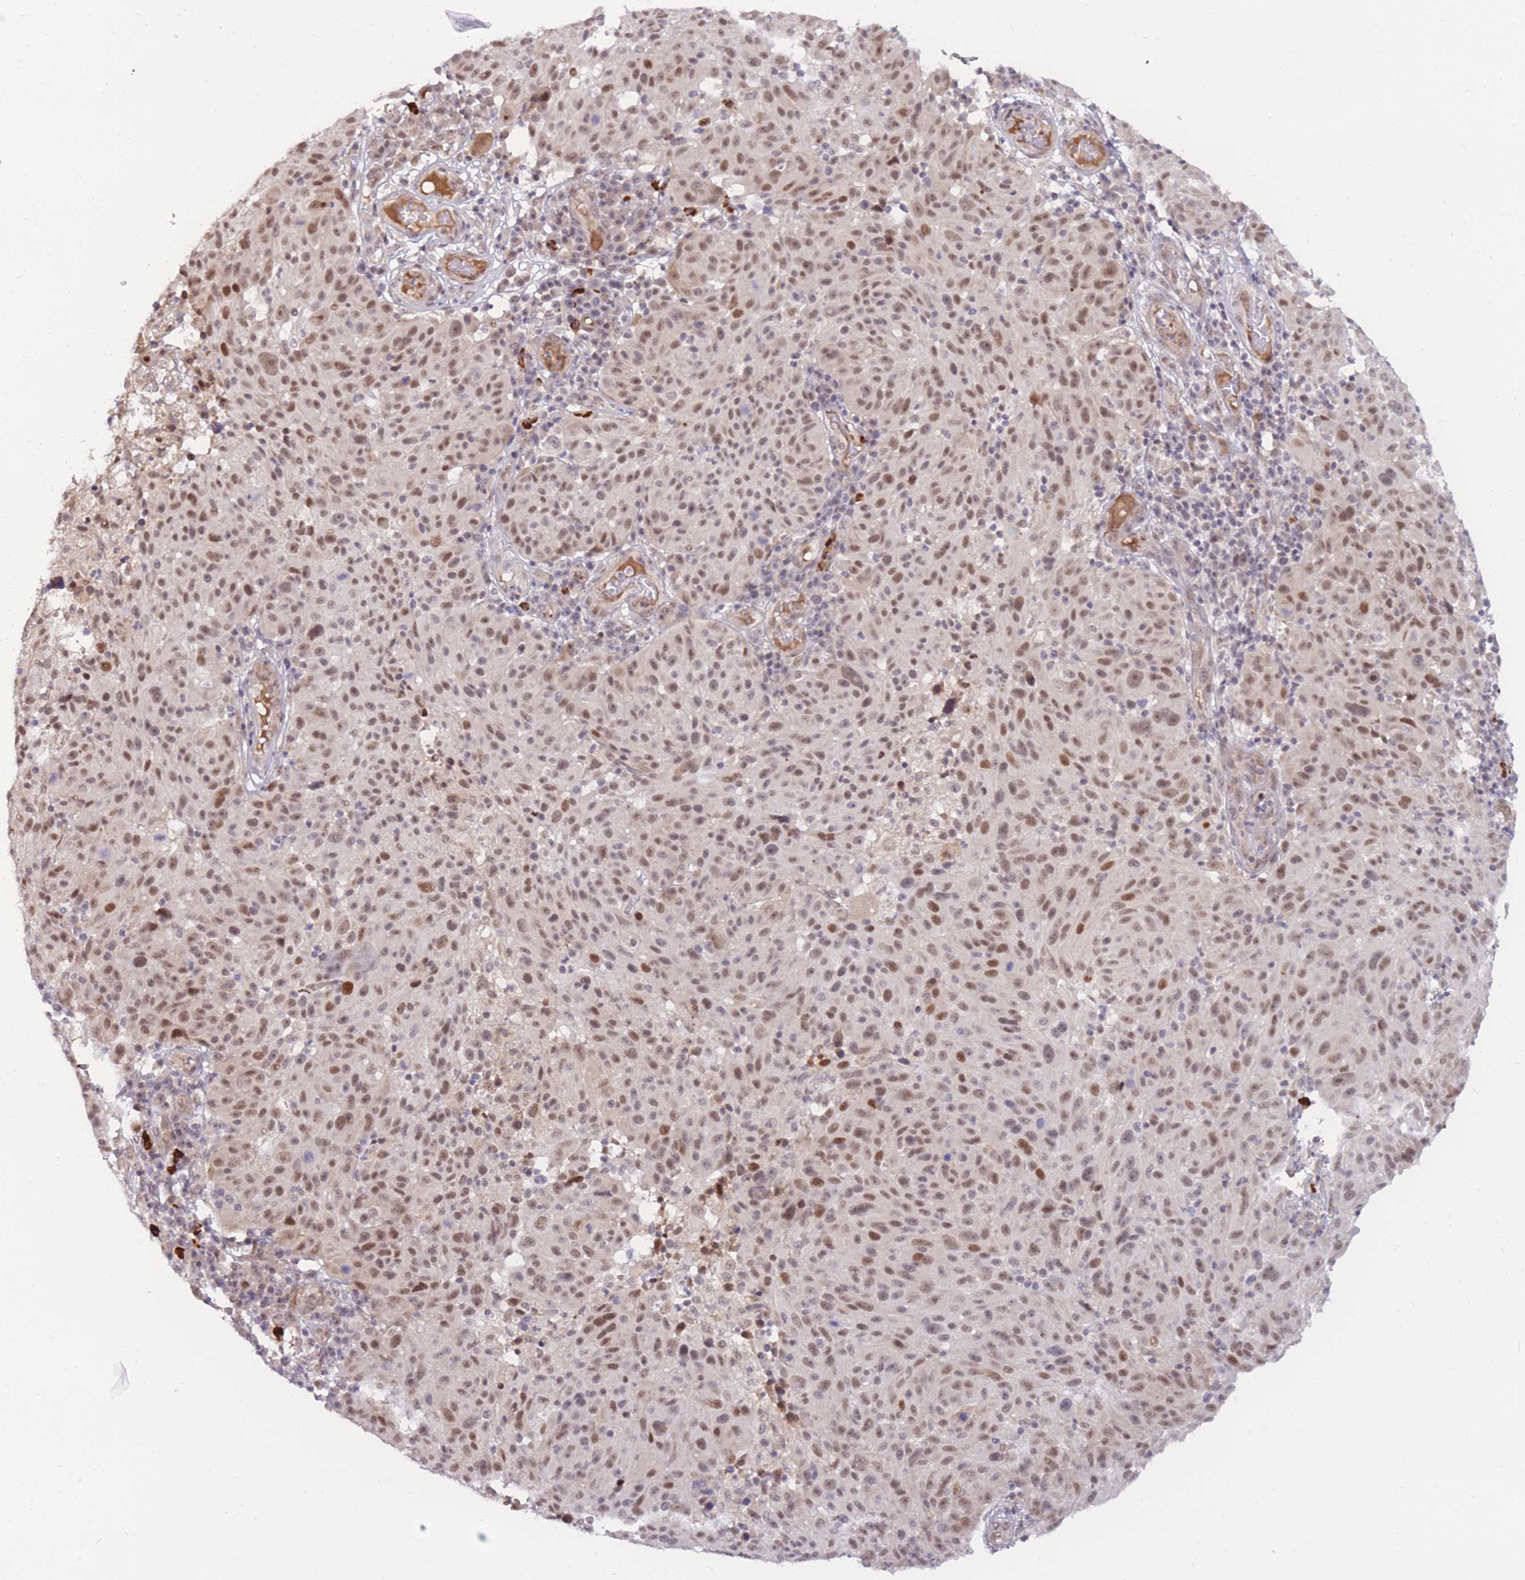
{"staining": {"intensity": "moderate", "quantity": ">75%", "location": "nuclear"}, "tissue": "melanoma", "cell_type": "Tumor cells", "image_type": "cancer", "snomed": [{"axis": "morphology", "description": "Malignant melanoma, NOS"}, {"axis": "topography", "description": "Skin"}], "caption": "IHC of human malignant melanoma exhibits medium levels of moderate nuclear positivity in approximately >75% of tumor cells.", "gene": "ERICH6B", "patient": {"sex": "male", "age": 53}}